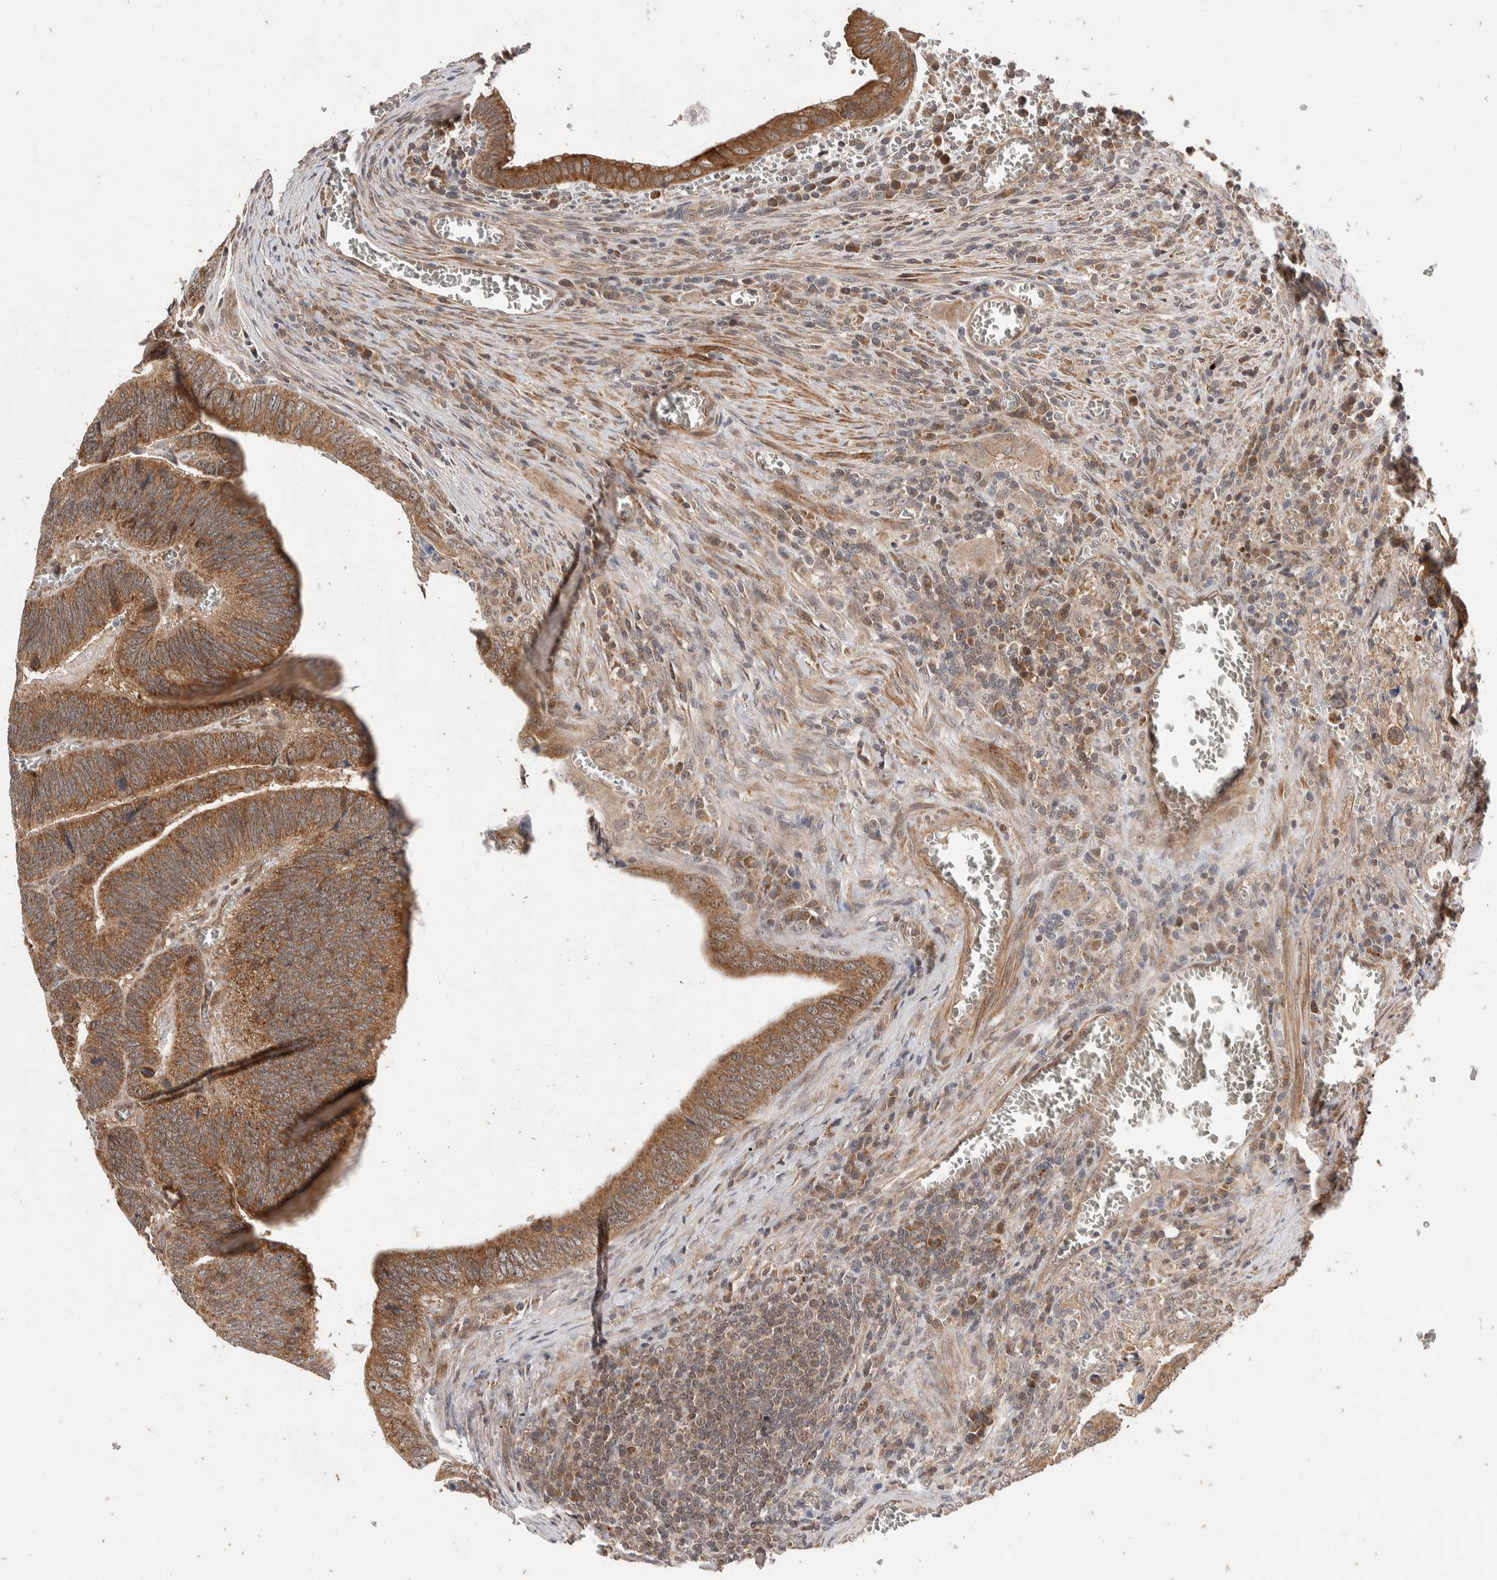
{"staining": {"intensity": "moderate", "quantity": ">75%", "location": "cytoplasmic/membranous"}, "tissue": "colorectal cancer", "cell_type": "Tumor cells", "image_type": "cancer", "snomed": [{"axis": "morphology", "description": "Inflammation, NOS"}, {"axis": "morphology", "description": "Adenocarcinoma, NOS"}, {"axis": "topography", "description": "Colon"}], "caption": "Colorectal cancer (adenocarcinoma) stained with DAB immunohistochemistry (IHC) demonstrates medium levels of moderate cytoplasmic/membranous expression in about >75% of tumor cells.", "gene": "ABHD11", "patient": {"sex": "male", "age": 72}}